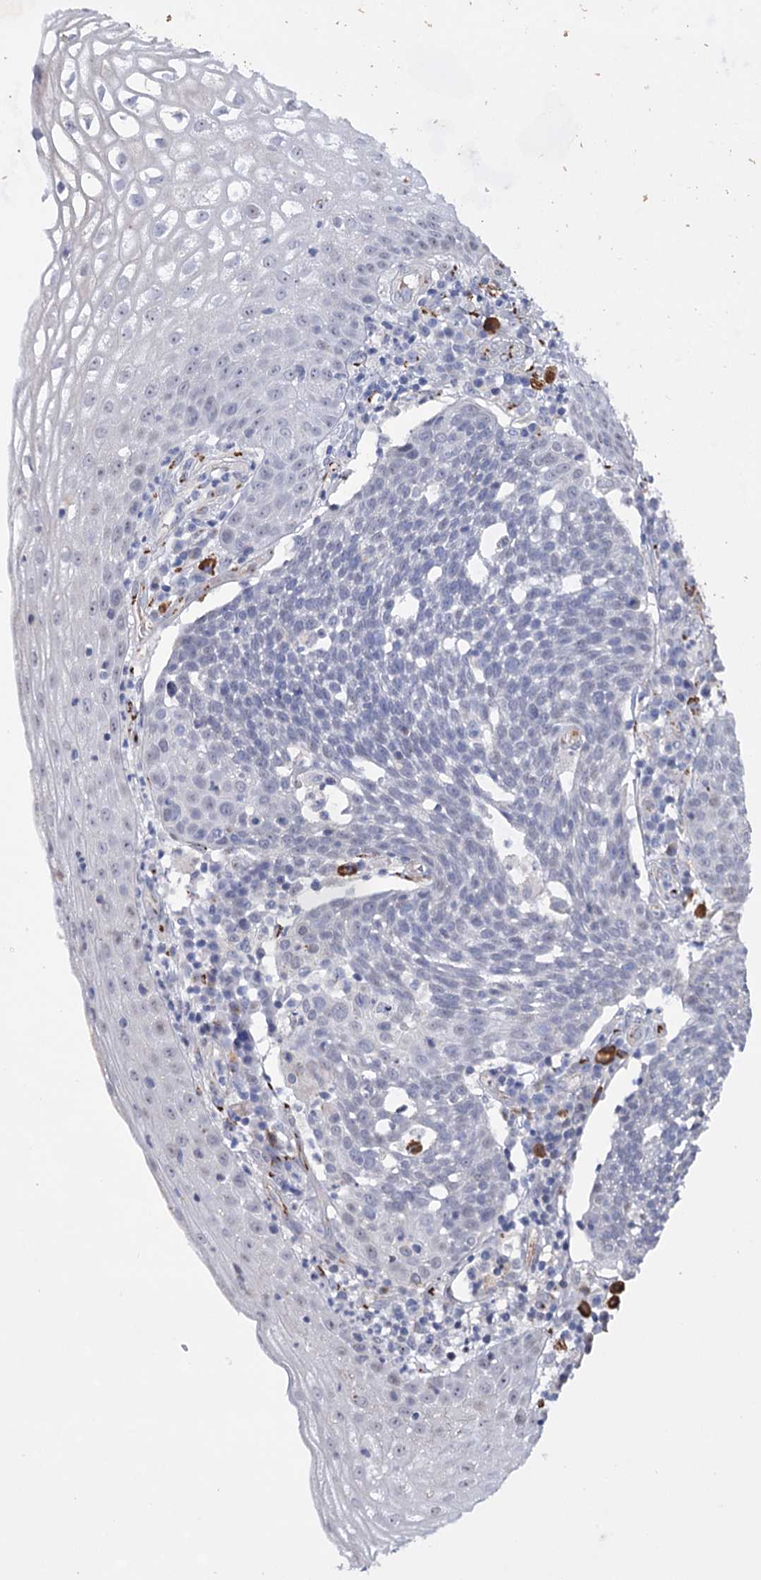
{"staining": {"intensity": "negative", "quantity": "none", "location": "none"}, "tissue": "cervical cancer", "cell_type": "Tumor cells", "image_type": "cancer", "snomed": [{"axis": "morphology", "description": "Squamous cell carcinoma, NOS"}, {"axis": "topography", "description": "Cervix"}], "caption": "Human squamous cell carcinoma (cervical) stained for a protein using immunohistochemistry demonstrates no expression in tumor cells.", "gene": "C11orf96", "patient": {"sex": "female", "age": 34}}